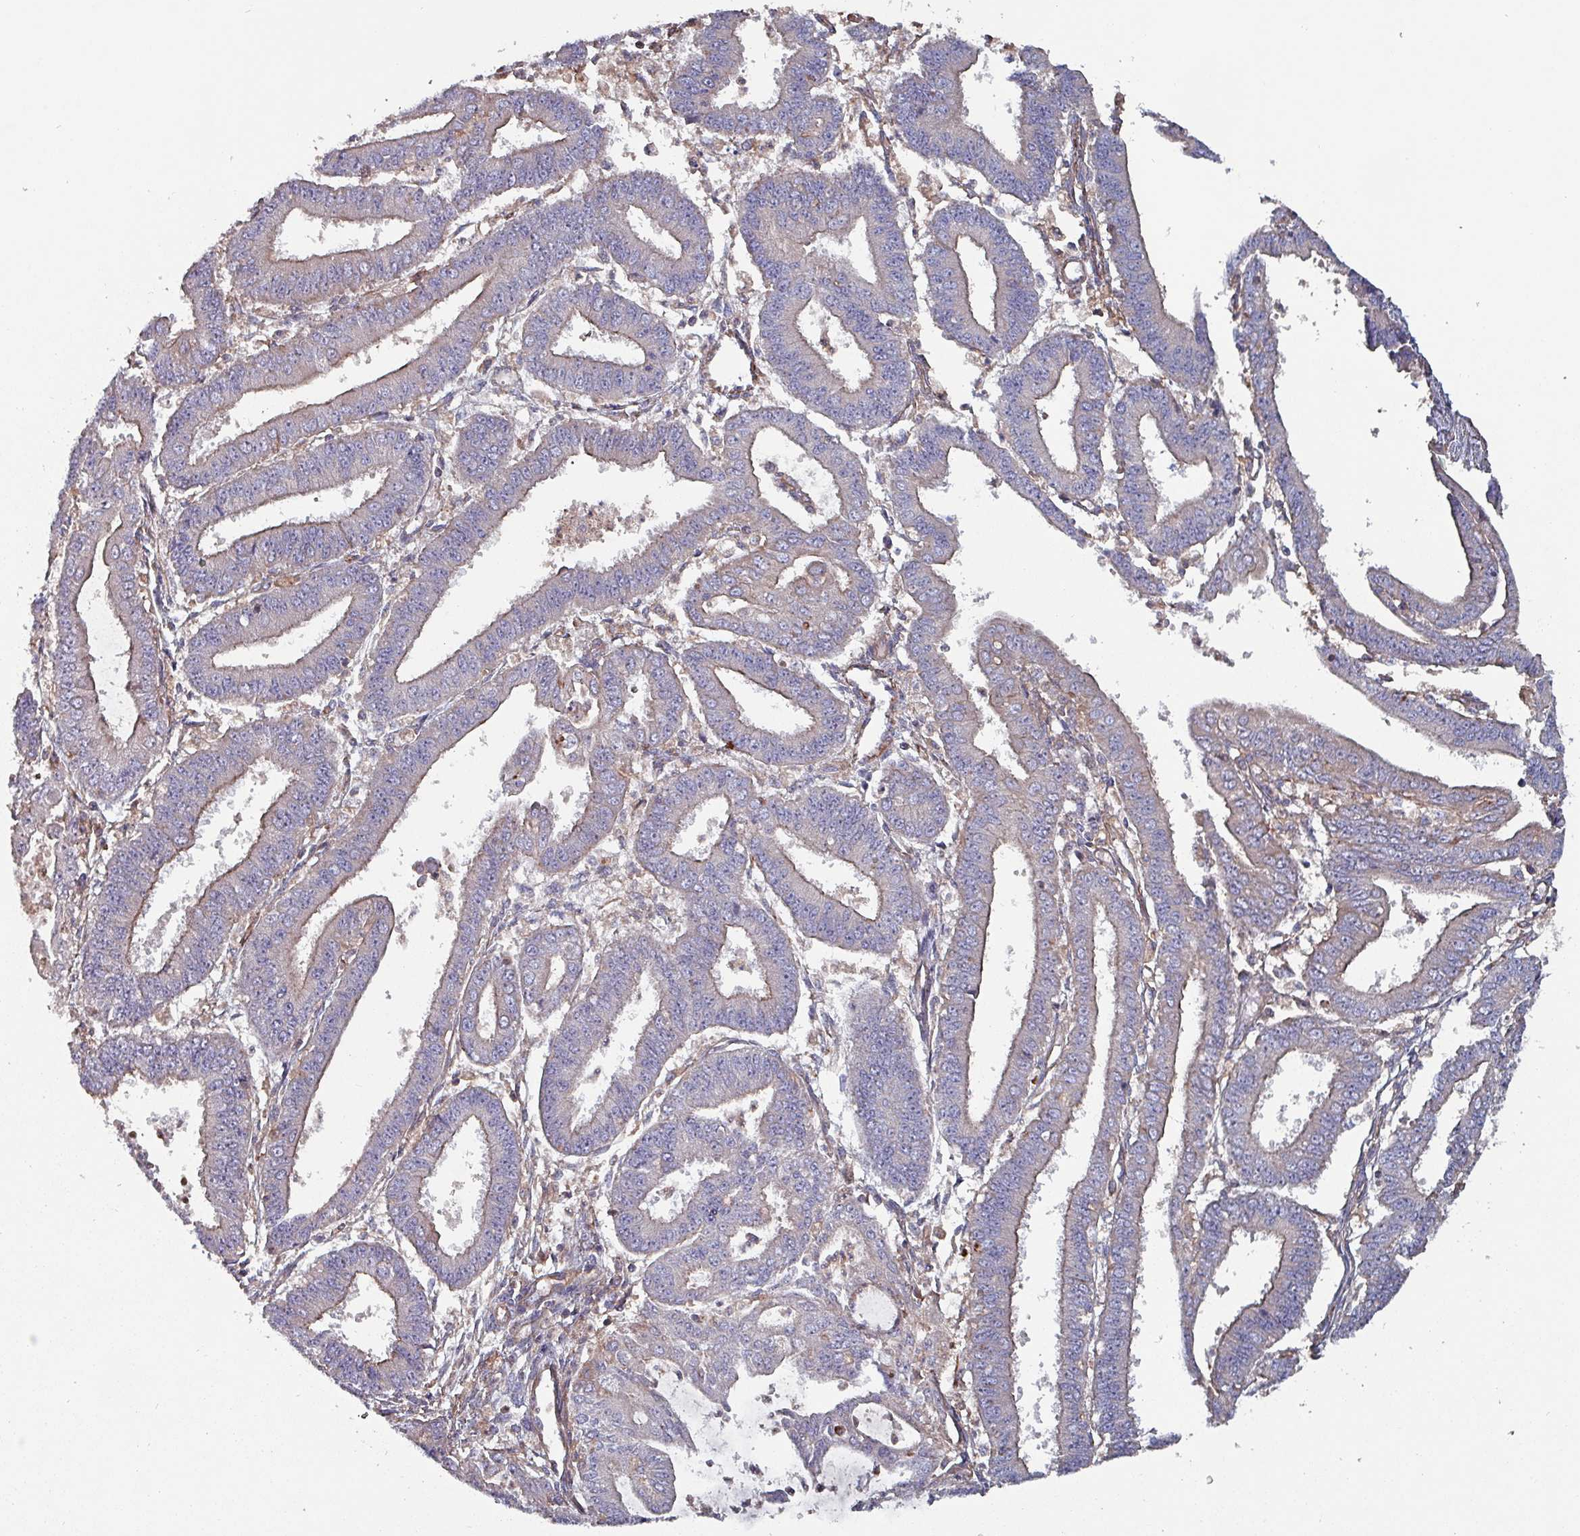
{"staining": {"intensity": "weak", "quantity": "<25%", "location": "cytoplasmic/membranous"}, "tissue": "endometrial cancer", "cell_type": "Tumor cells", "image_type": "cancer", "snomed": [{"axis": "morphology", "description": "Adenocarcinoma, NOS"}, {"axis": "topography", "description": "Endometrium"}], "caption": "The image demonstrates no significant positivity in tumor cells of endometrial cancer.", "gene": "ANO10", "patient": {"sex": "female", "age": 73}}